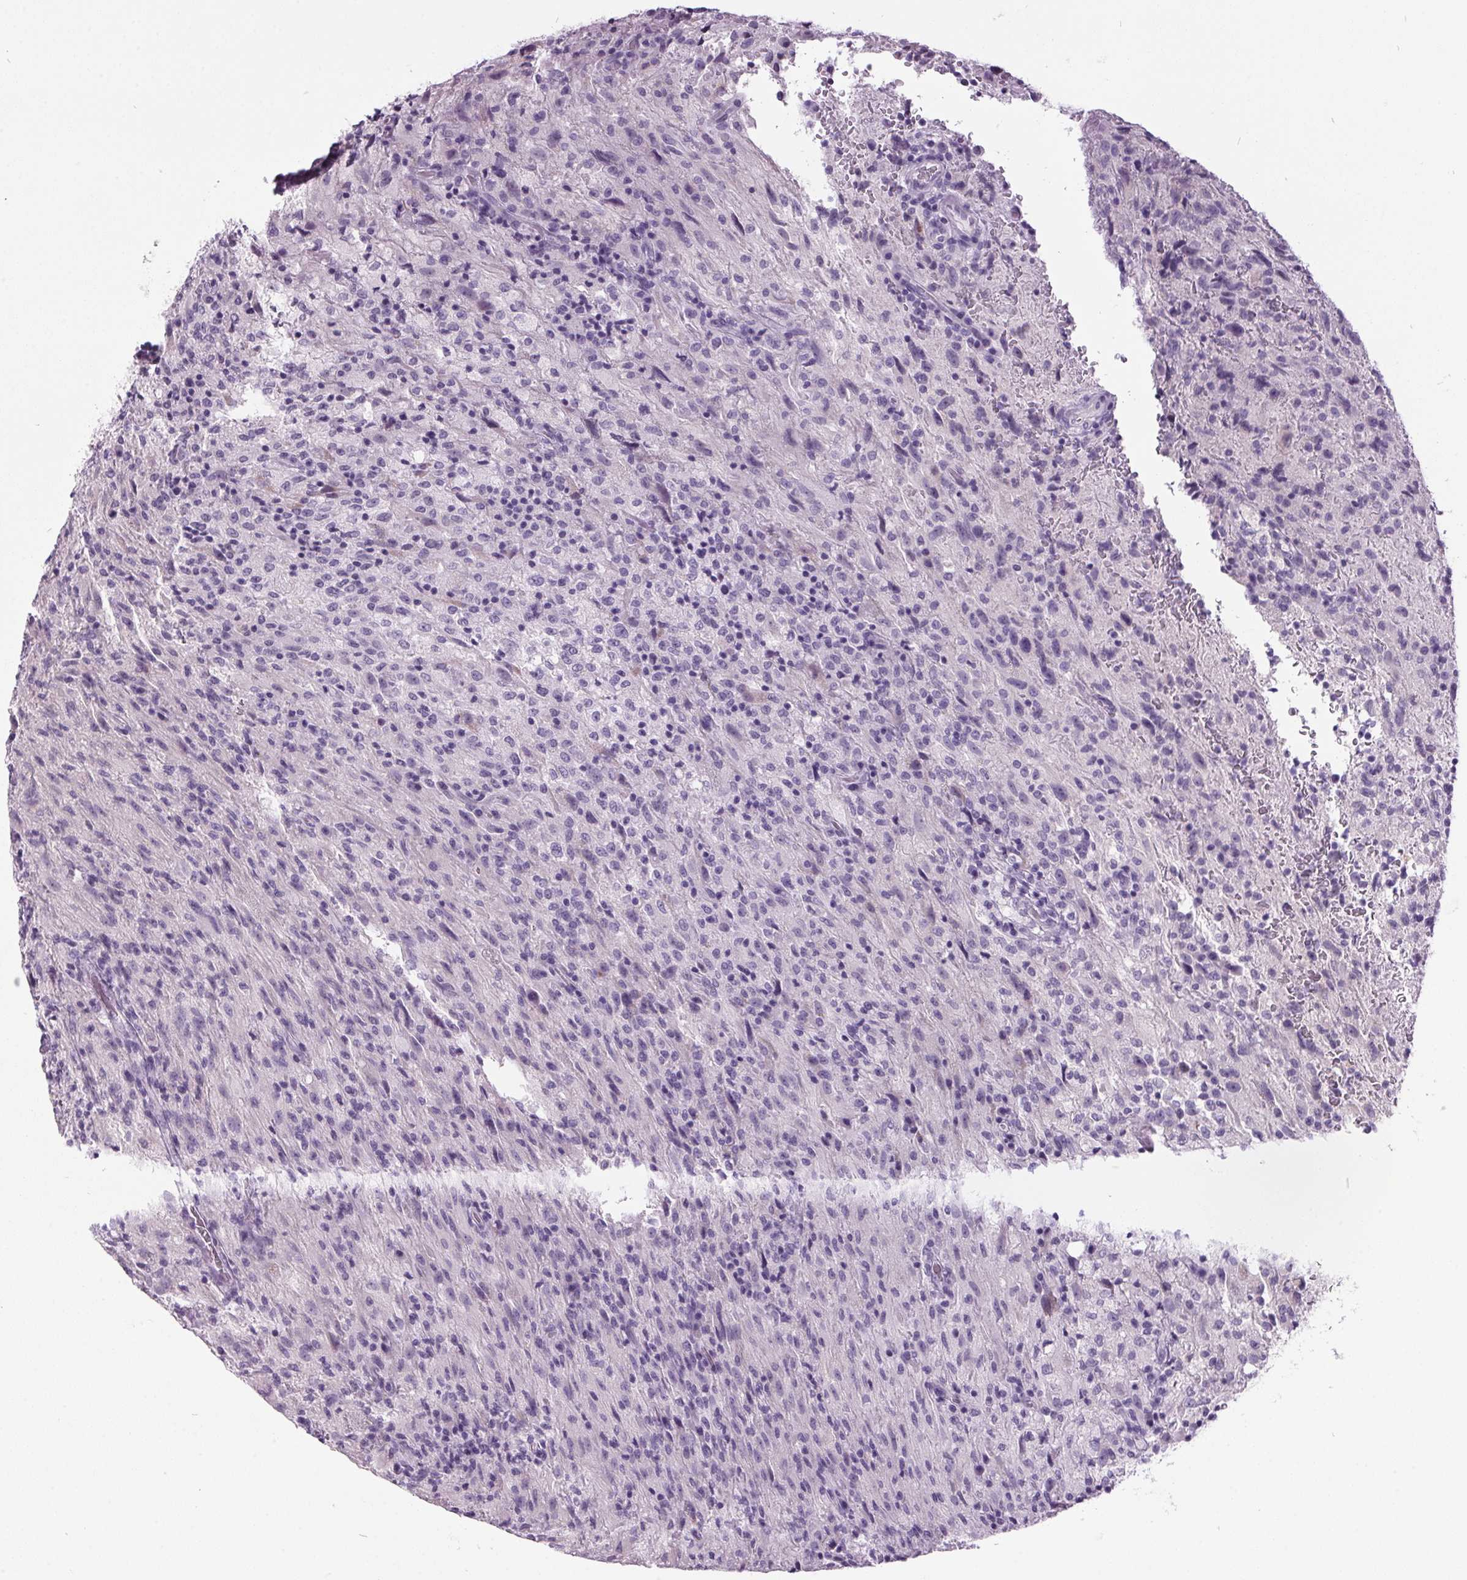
{"staining": {"intensity": "negative", "quantity": "none", "location": "none"}, "tissue": "glioma", "cell_type": "Tumor cells", "image_type": "cancer", "snomed": [{"axis": "morphology", "description": "Glioma, malignant, High grade"}, {"axis": "topography", "description": "Brain"}], "caption": "Immunohistochemistry of human high-grade glioma (malignant) exhibits no staining in tumor cells. (Stains: DAB (3,3'-diaminobenzidine) immunohistochemistry with hematoxylin counter stain, Microscopy: brightfield microscopy at high magnification).", "gene": "ODAD2", "patient": {"sex": "male", "age": 68}}